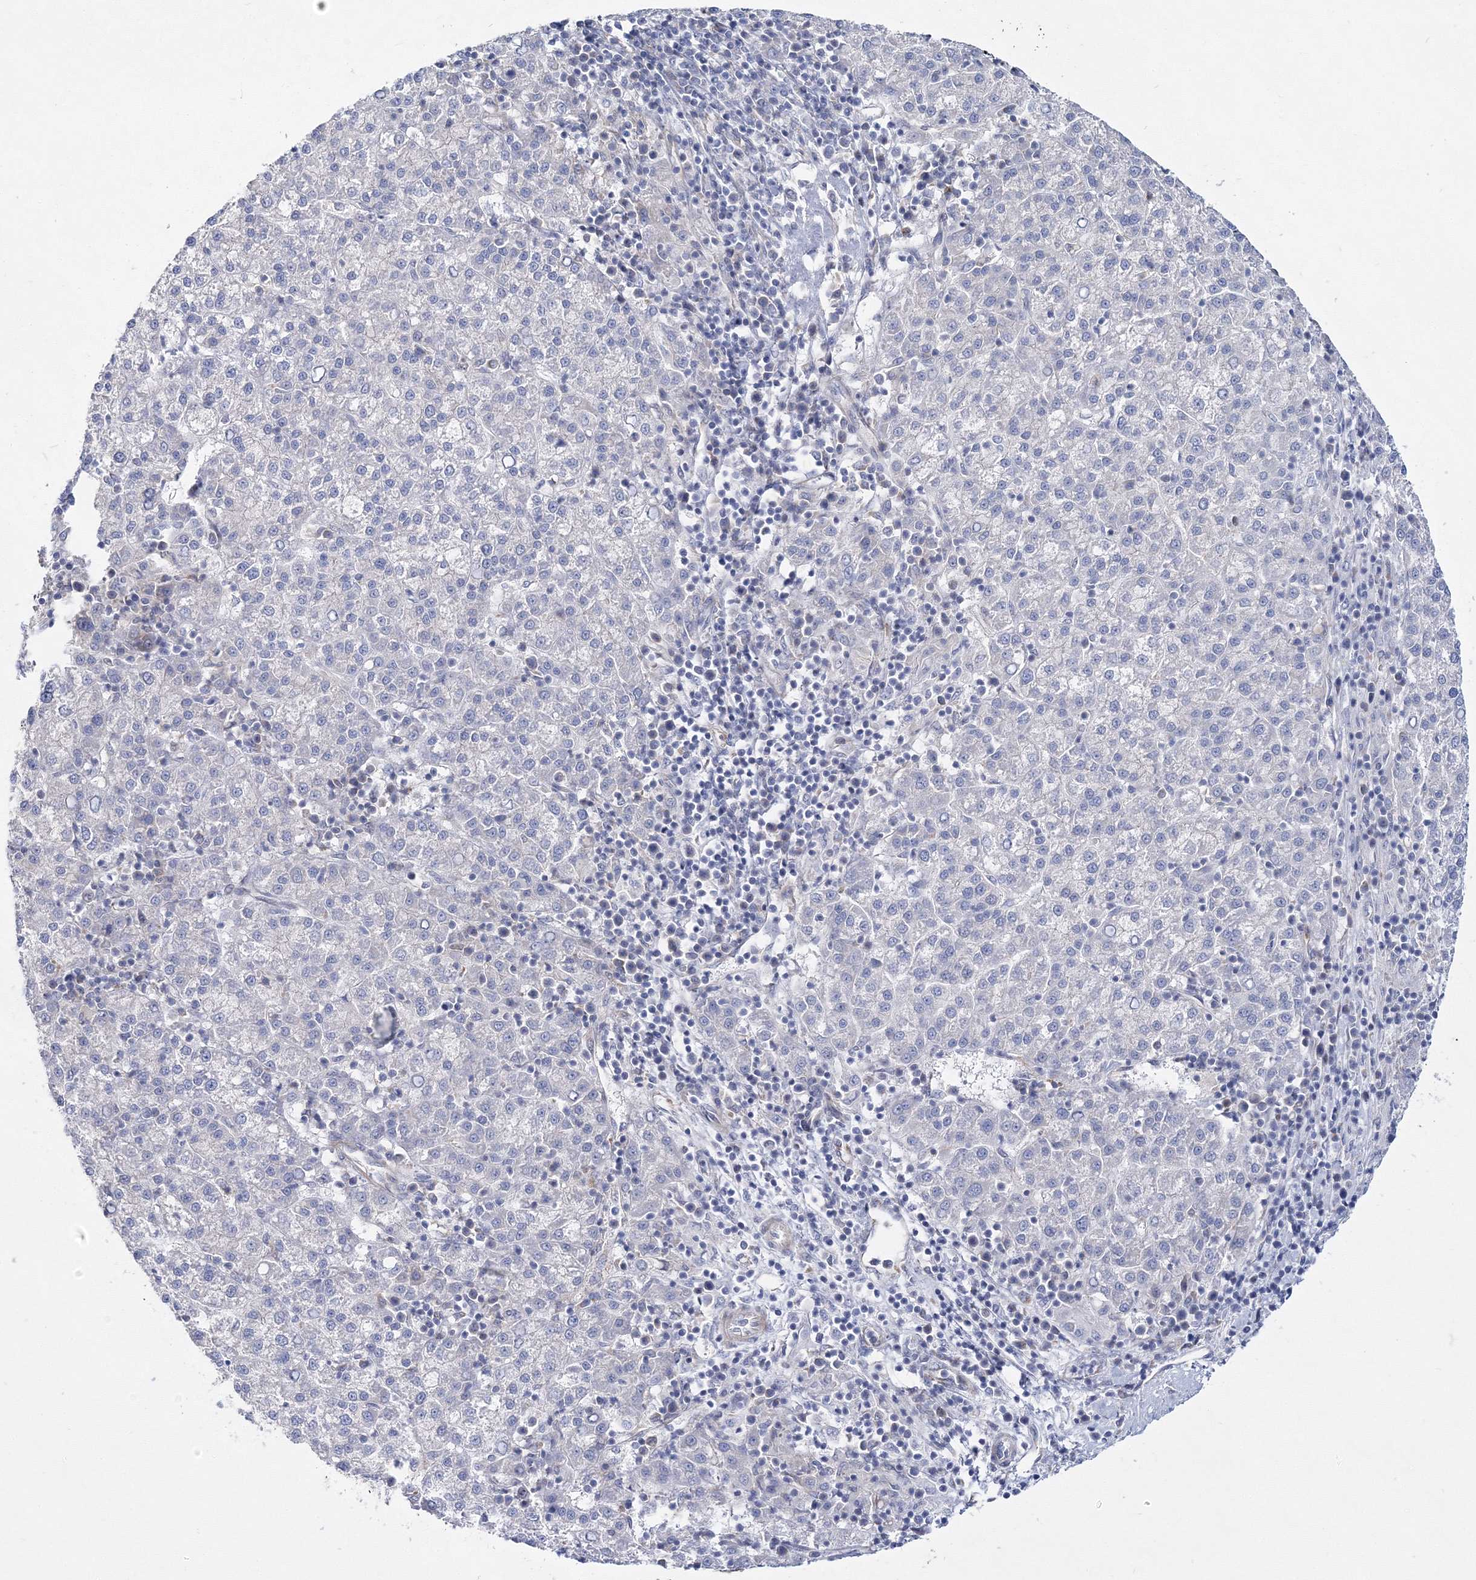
{"staining": {"intensity": "negative", "quantity": "none", "location": "none"}, "tissue": "liver cancer", "cell_type": "Tumor cells", "image_type": "cancer", "snomed": [{"axis": "morphology", "description": "Carcinoma, Hepatocellular, NOS"}, {"axis": "topography", "description": "Liver"}], "caption": "Immunohistochemical staining of human hepatocellular carcinoma (liver) shows no significant positivity in tumor cells.", "gene": "ARHGAP32", "patient": {"sex": "female", "age": 58}}